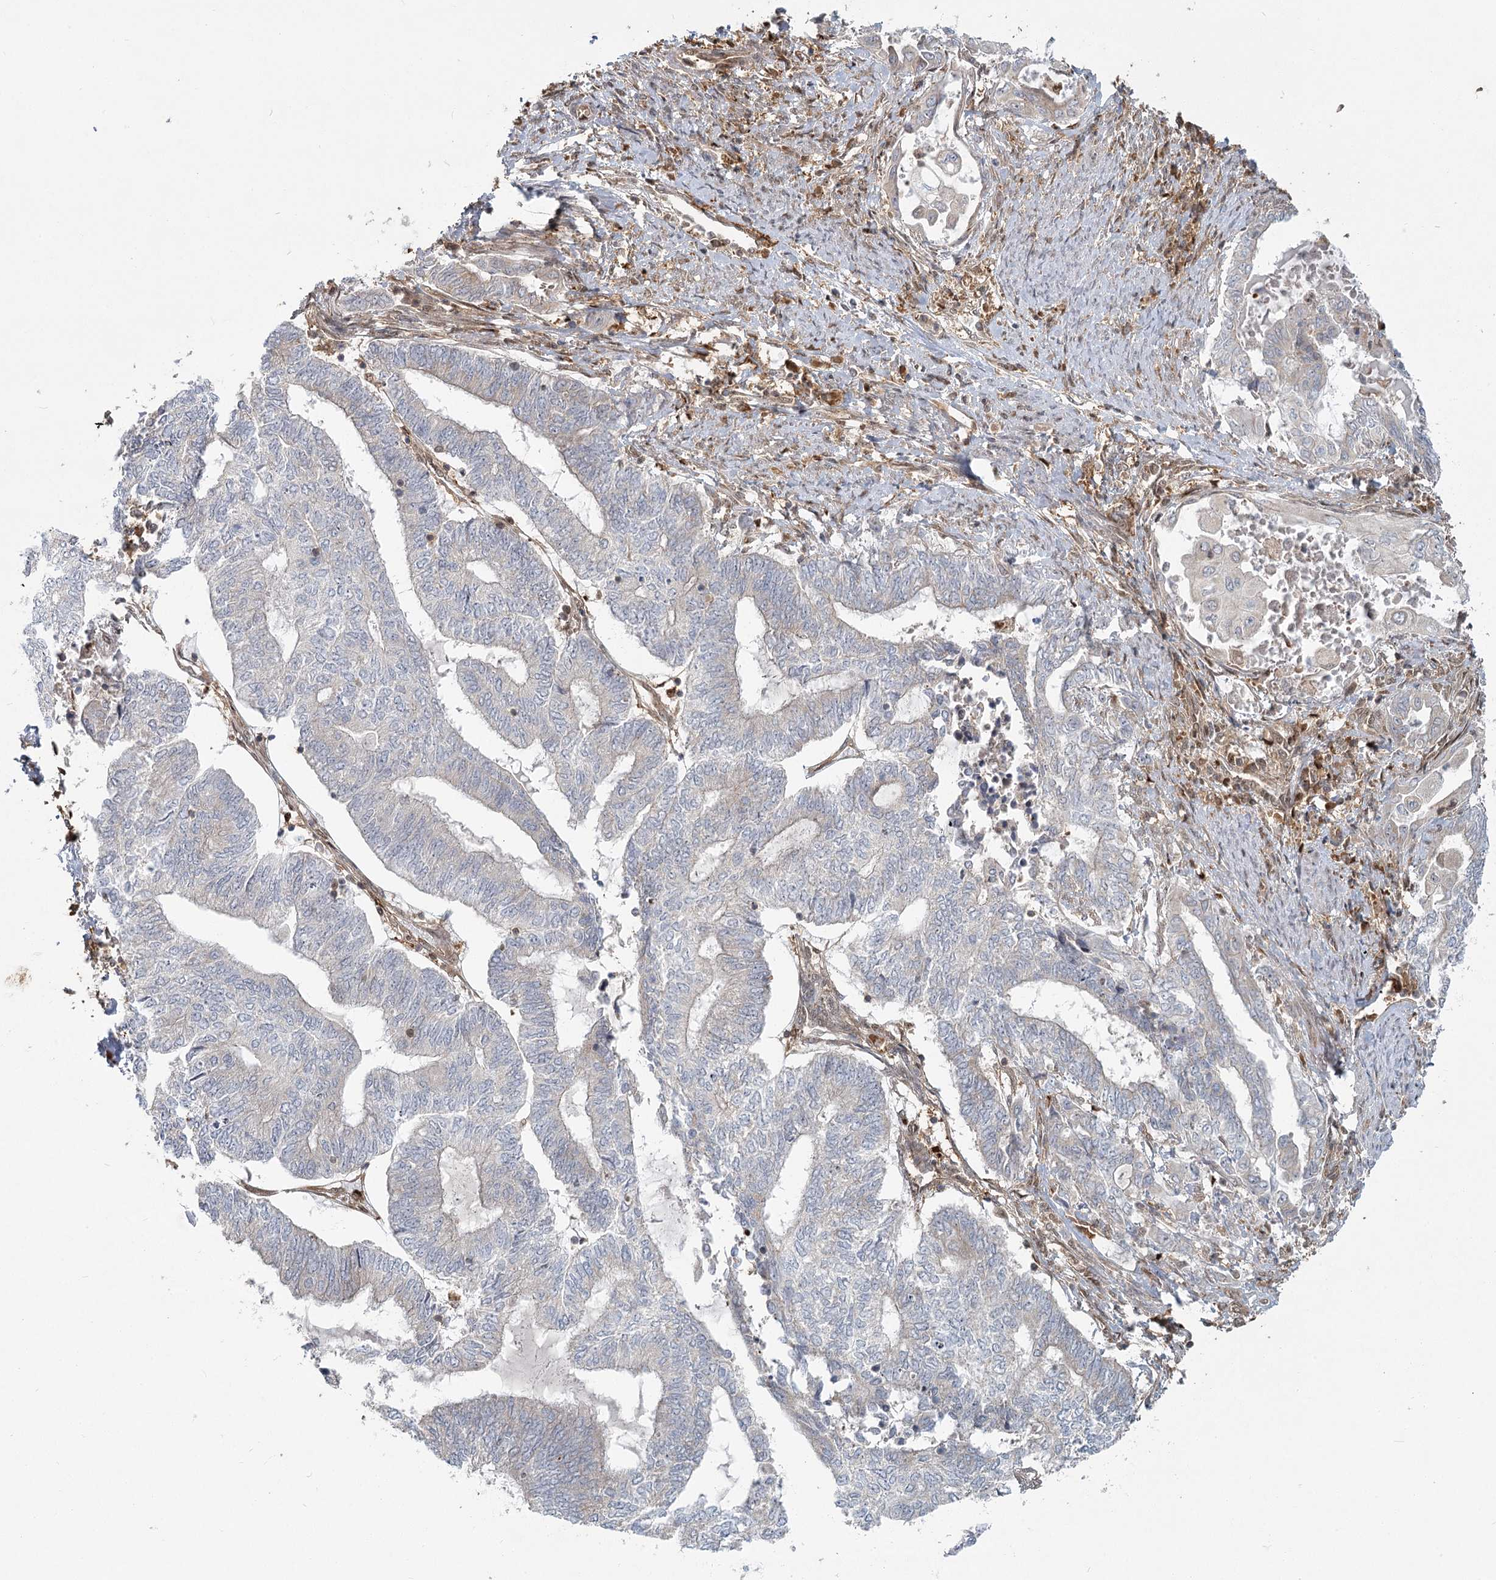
{"staining": {"intensity": "negative", "quantity": "none", "location": "none"}, "tissue": "endometrial cancer", "cell_type": "Tumor cells", "image_type": "cancer", "snomed": [{"axis": "morphology", "description": "Adenocarcinoma, NOS"}, {"axis": "topography", "description": "Uterus"}, {"axis": "topography", "description": "Endometrium"}], "caption": "A high-resolution photomicrograph shows IHC staining of adenocarcinoma (endometrial), which shows no significant staining in tumor cells.", "gene": "THNSL1", "patient": {"sex": "female", "age": 70}}